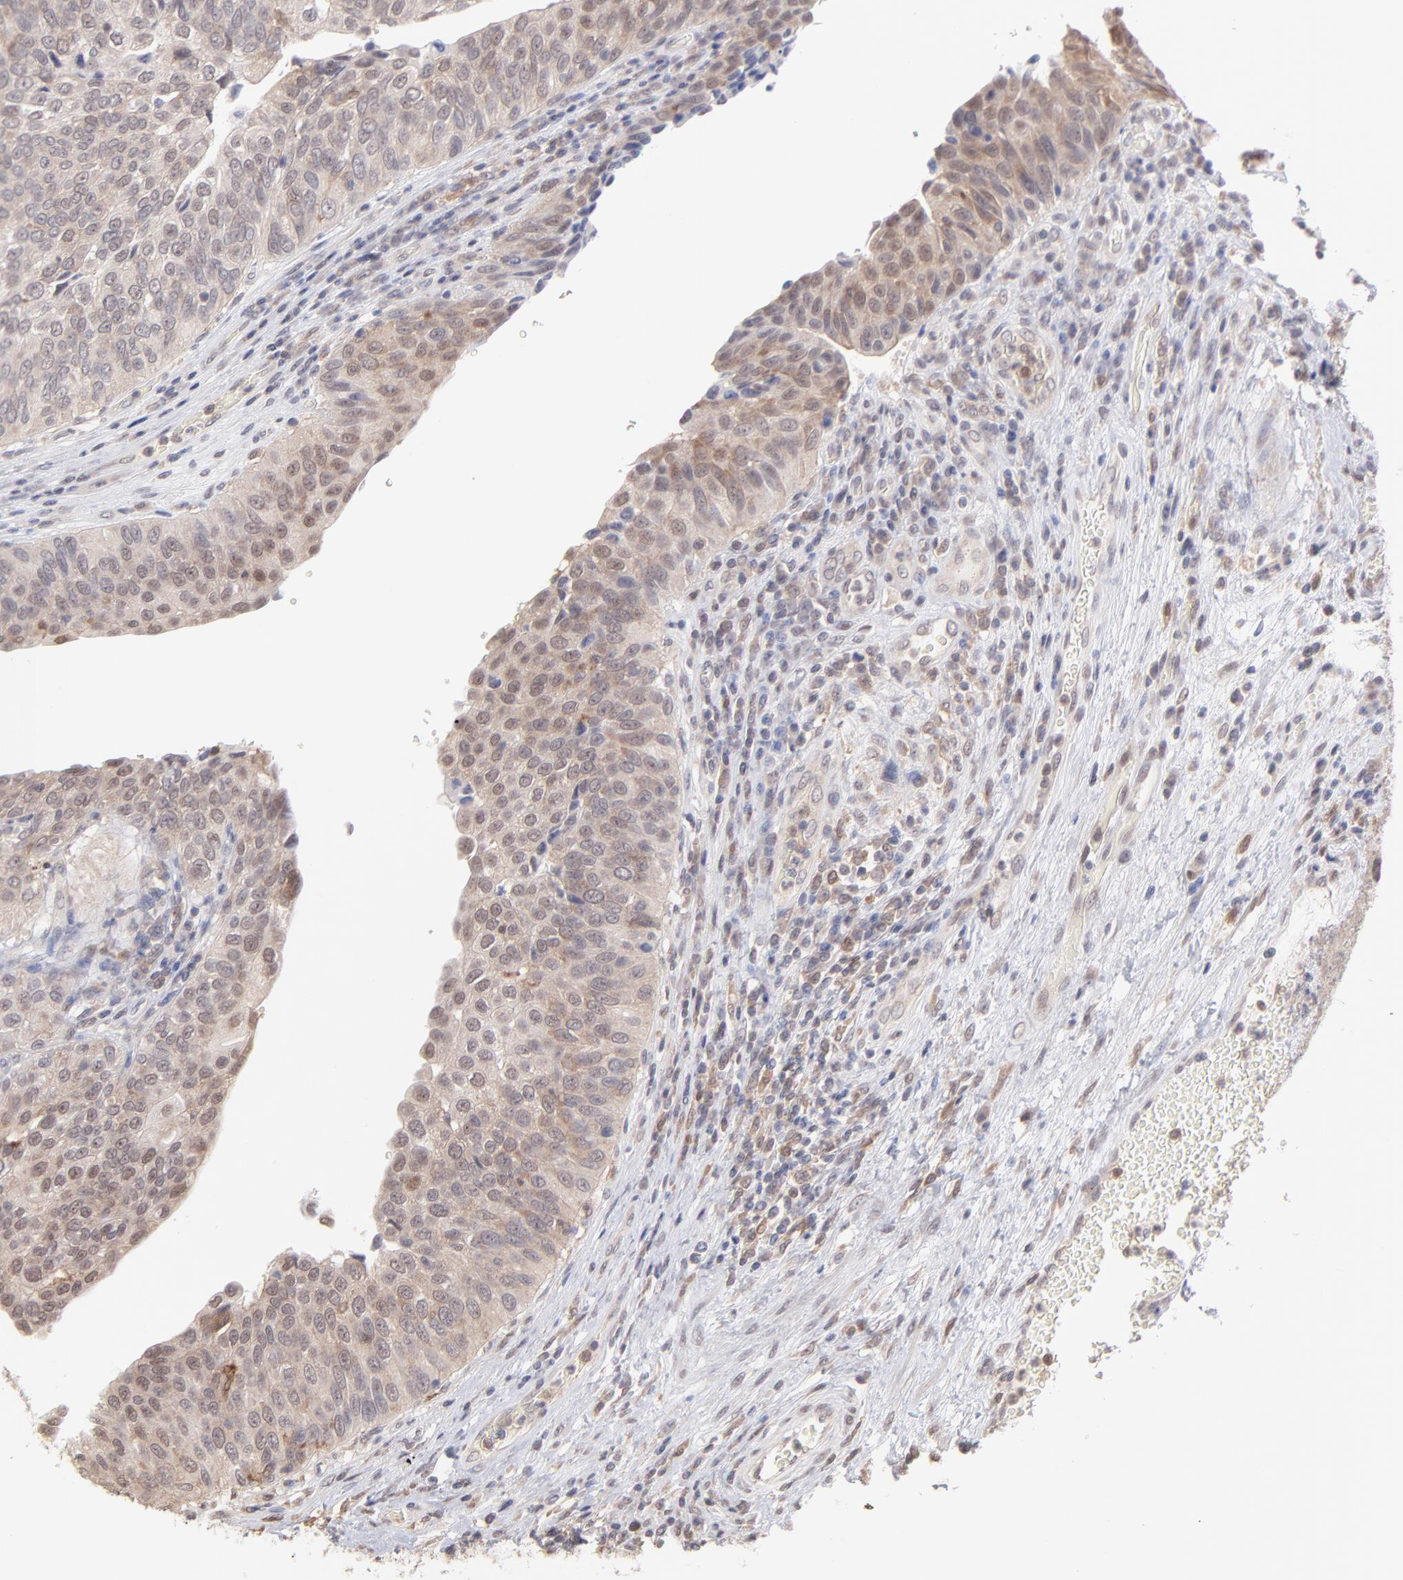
{"staining": {"intensity": "weak", "quantity": "<25%", "location": "cytoplasmic/membranous"}, "tissue": "urothelial cancer", "cell_type": "Tumor cells", "image_type": "cancer", "snomed": [{"axis": "morphology", "description": "Urothelial carcinoma, High grade"}, {"axis": "topography", "description": "Urinary bladder"}], "caption": "There is no significant positivity in tumor cells of high-grade urothelial carcinoma.", "gene": "OAS1", "patient": {"sex": "male", "age": 50}}